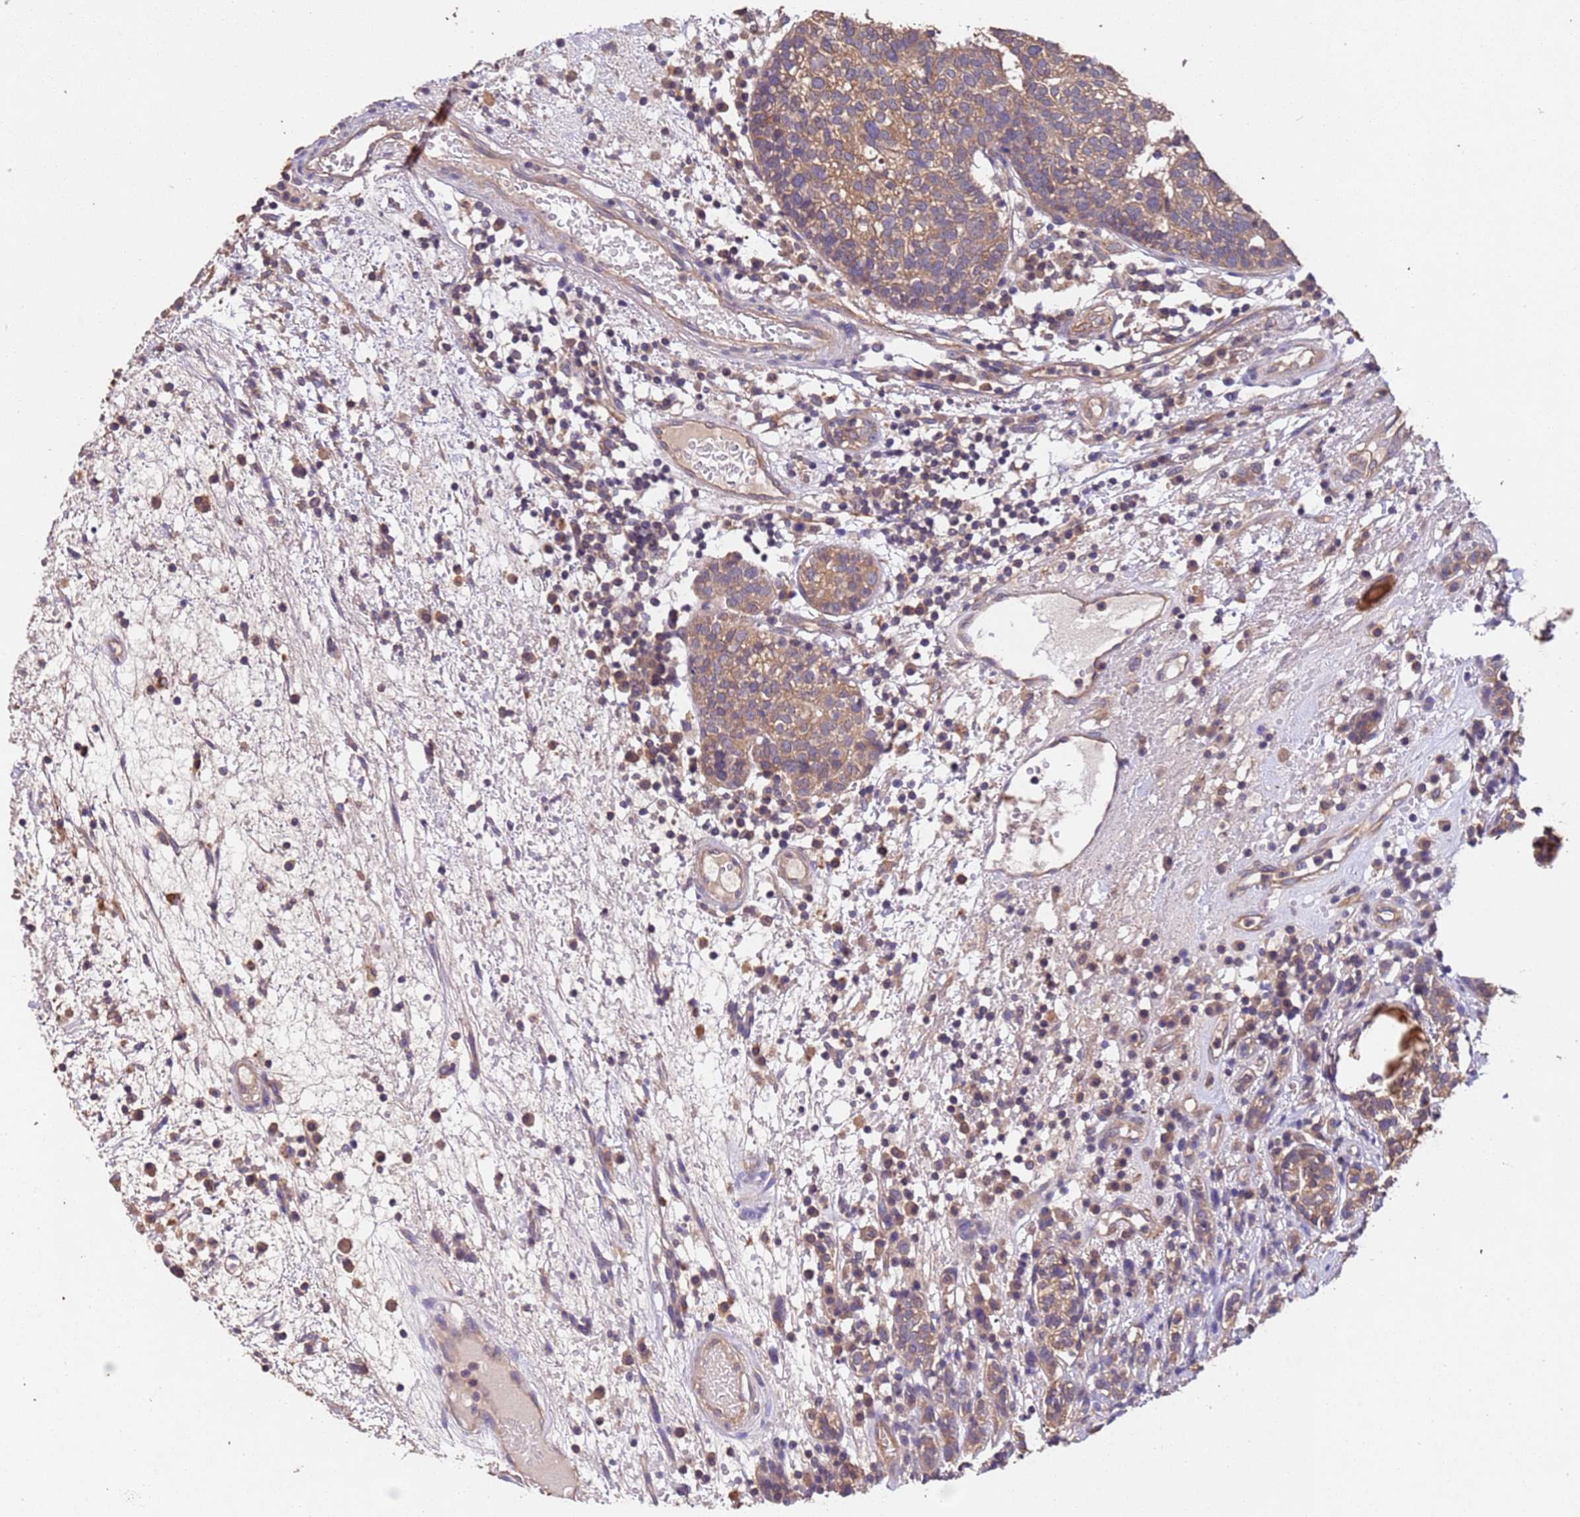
{"staining": {"intensity": "moderate", "quantity": ">75%", "location": "cytoplasmic/membranous"}, "tissue": "head and neck cancer", "cell_type": "Tumor cells", "image_type": "cancer", "snomed": [{"axis": "morphology", "description": "Adenocarcinoma, NOS"}, {"axis": "topography", "description": "Salivary gland"}, {"axis": "topography", "description": "Head-Neck"}], "caption": "There is medium levels of moderate cytoplasmic/membranous positivity in tumor cells of adenocarcinoma (head and neck), as demonstrated by immunohistochemical staining (brown color).", "gene": "MTX3", "patient": {"sex": "female", "age": 65}}